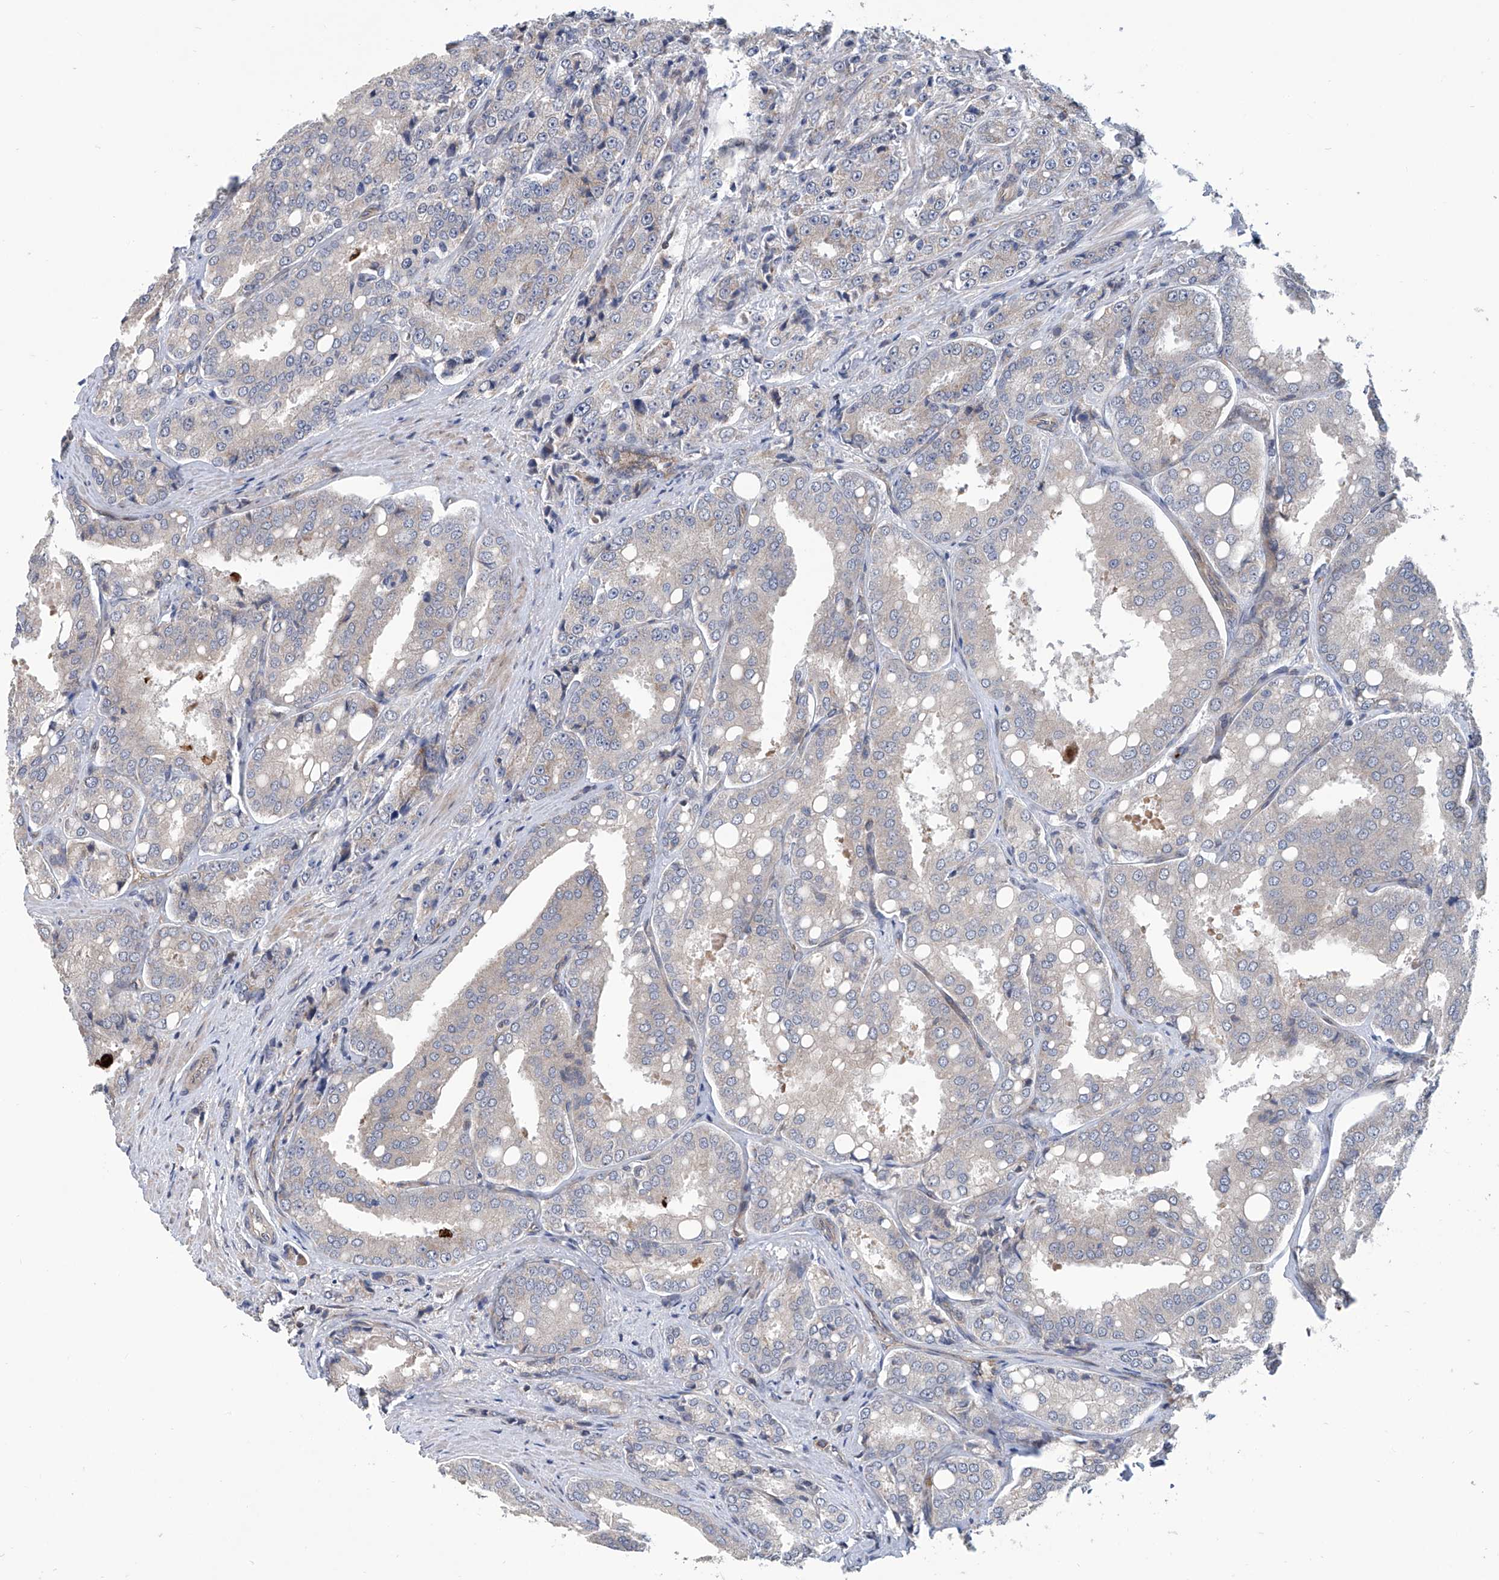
{"staining": {"intensity": "negative", "quantity": "none", "location": "none"}, "tissue": "prostate cancer", "cell_type": "Tumor cells", "image_type": "cancer", "snomed": [{"axis": "morphology", "description": "Adenocarcinoma, High grade"}, {"axis": "topography", "description": "Prostate"}], "caption": "Adenocarcinoma (high-grade) (prostate) stained for a protein using immunohistochemistry (IHC) displays no expression tumor cells.", "gene": "EIF2D", "patient": {"sex": "male", "age": 50}}